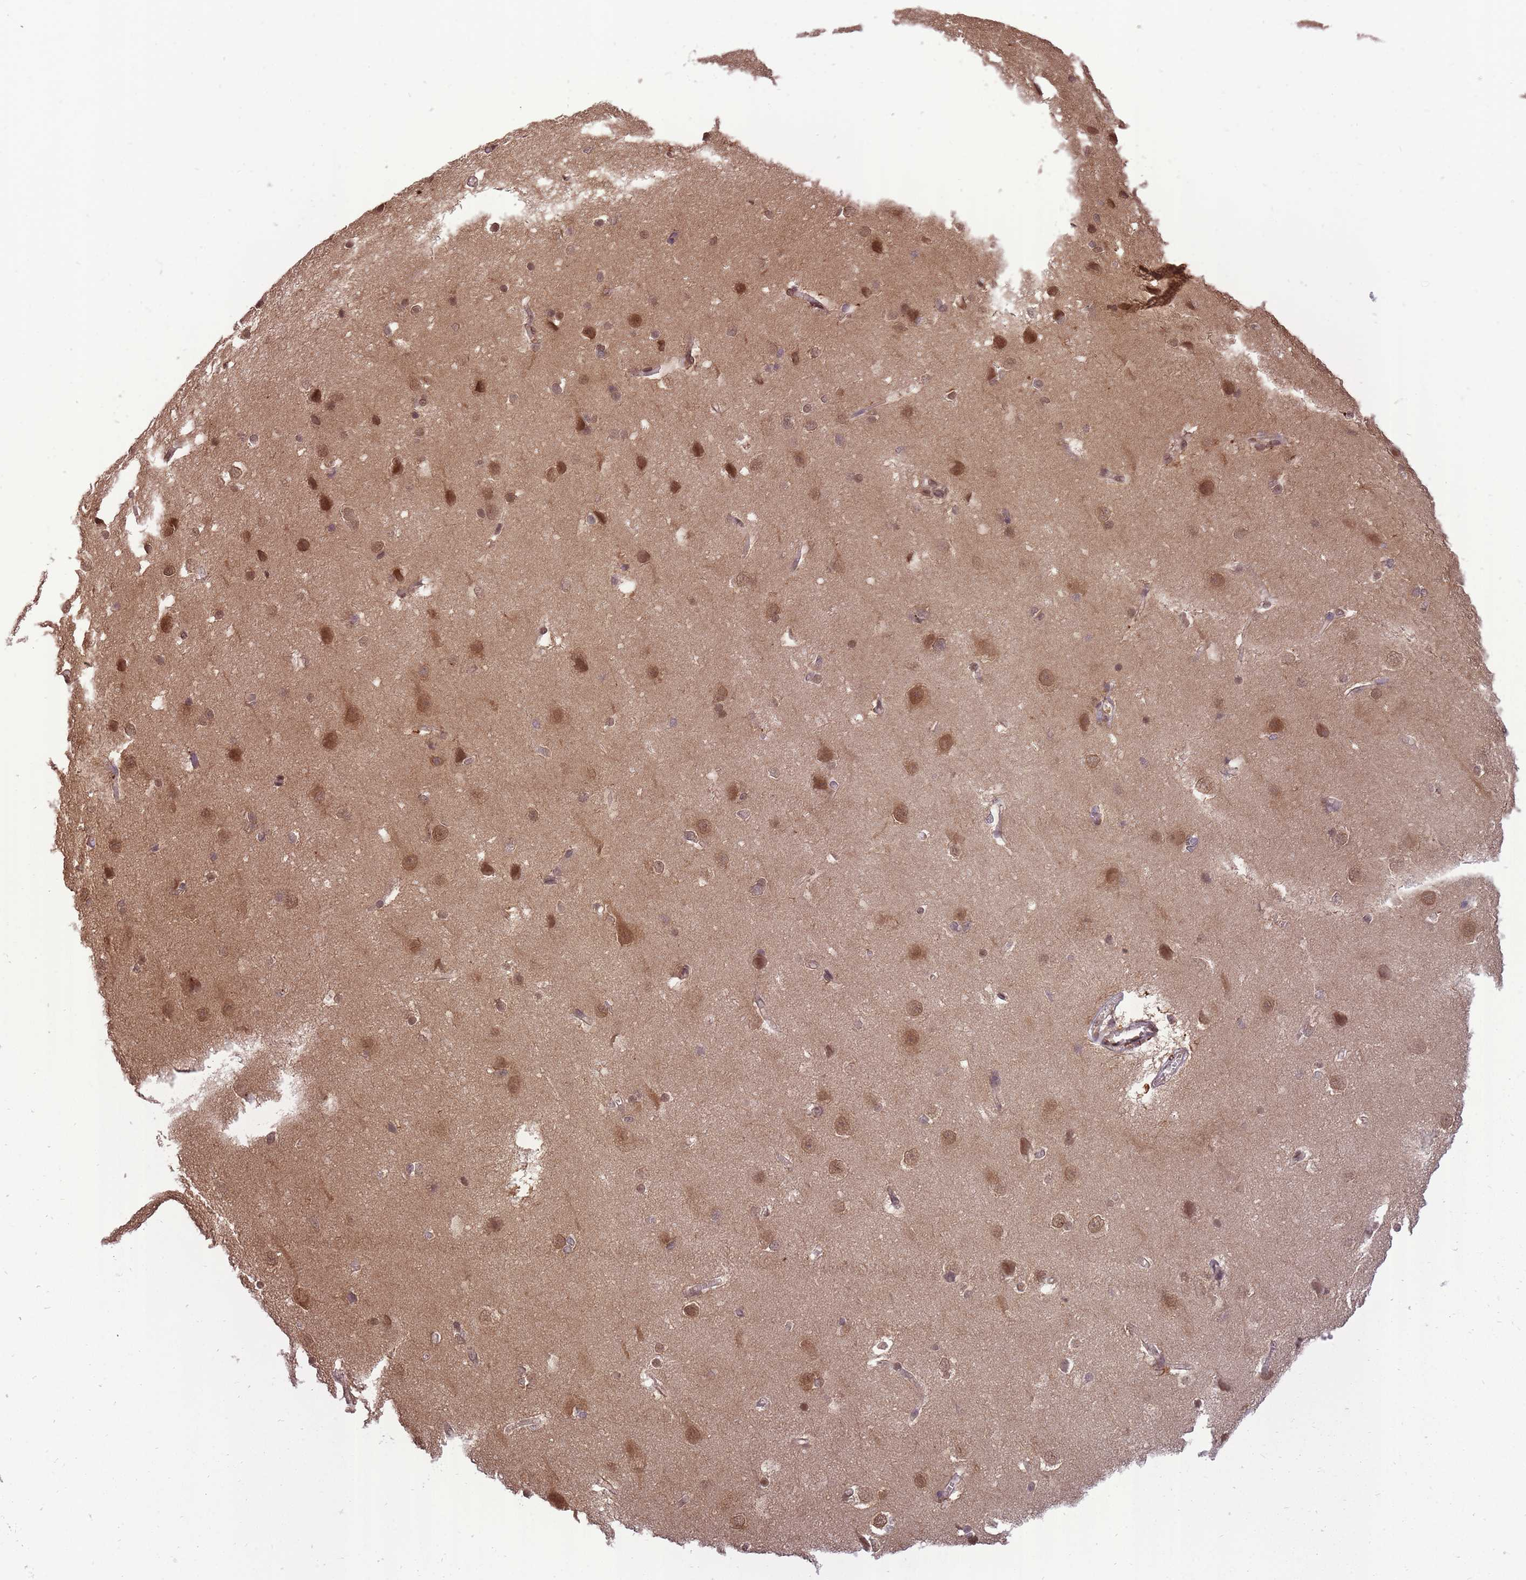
{"staining": {"intensity": "weak", "quantity": "25%-75%", "location": "nuclear"}, "tissue": "cerebral cortex", "cell_type": "Endothelial cells", "image_type": "normal", "snomed": [{"axis": "morphology", "description": "Normal tissue, NOS"}, {"axis": "topography", "description": "Cerebral cortex"}], "caption": "Immunohistochemical staining of unremarkable human cerebral cortex exhibits 25%-75% levels of weak nuclear protein positivity in about 25%-75% of endothelial cells.", "gene": "CDIP1", "patient": {"sex": "male", "age": 37}}